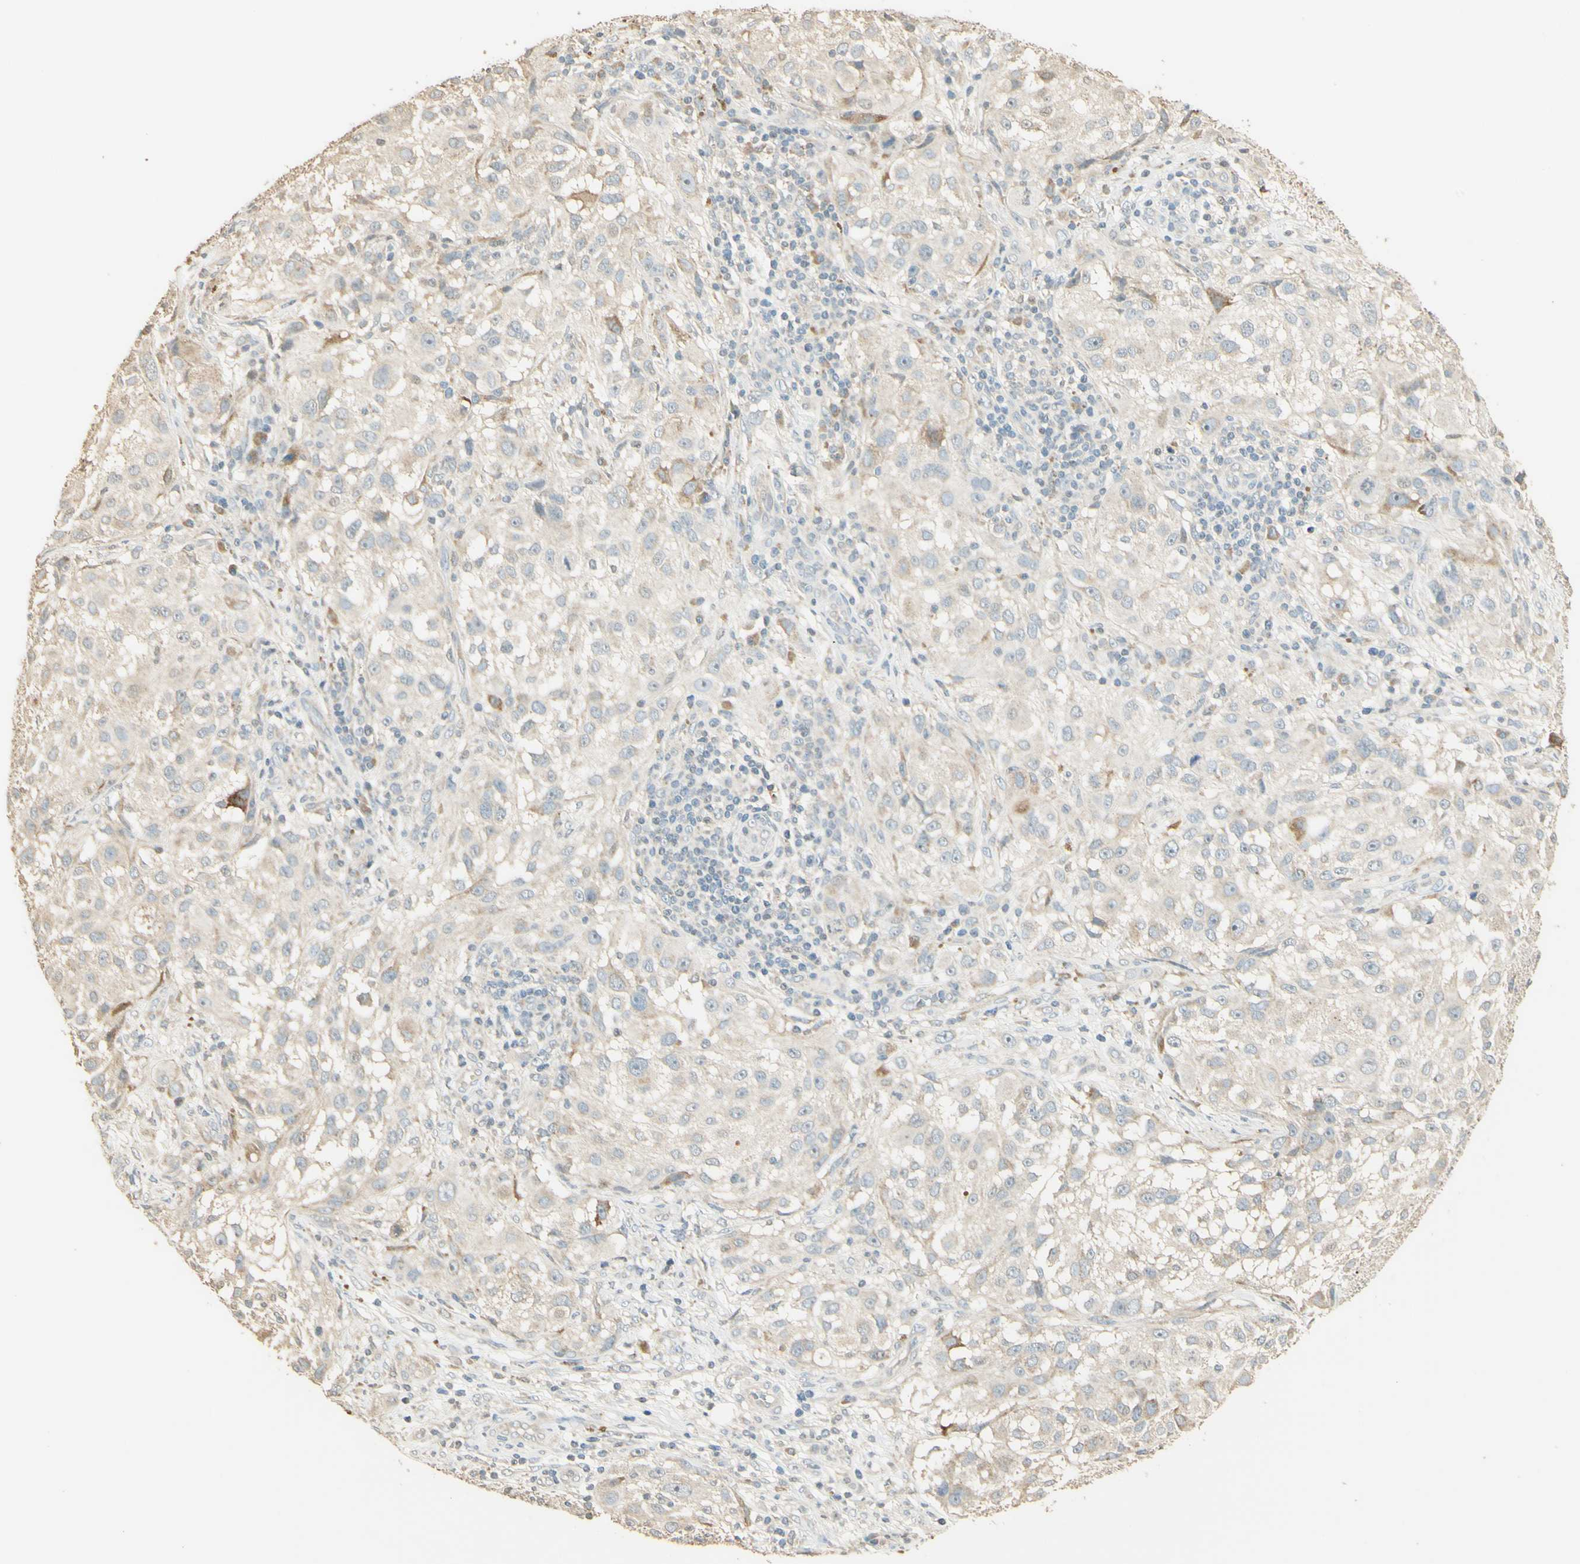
{"staining": {"intensity": "weak", "quantity": "25%-75%", "location": "cytoplasmic/membranous"}, "tissue": "melanoma", "cell_type": "Tumor cells", "image_type": "cancer", "snomed": [{"axis": "morphology", "description": "Necrosis, NOS"}, {"axis": "morphology", "description": "Malignant melanoma, NOS"}, {"axis": "topography", "description": "Skin"}], "caption": "Immunohistochemical staining of malignant melanoma exhibits low levels of weak cytoplasmic/membranous protein staining in approximately 25%-75% of tumor cells.", "gene": "UXS1", "patient": {"sex": "female", "age": 87}}